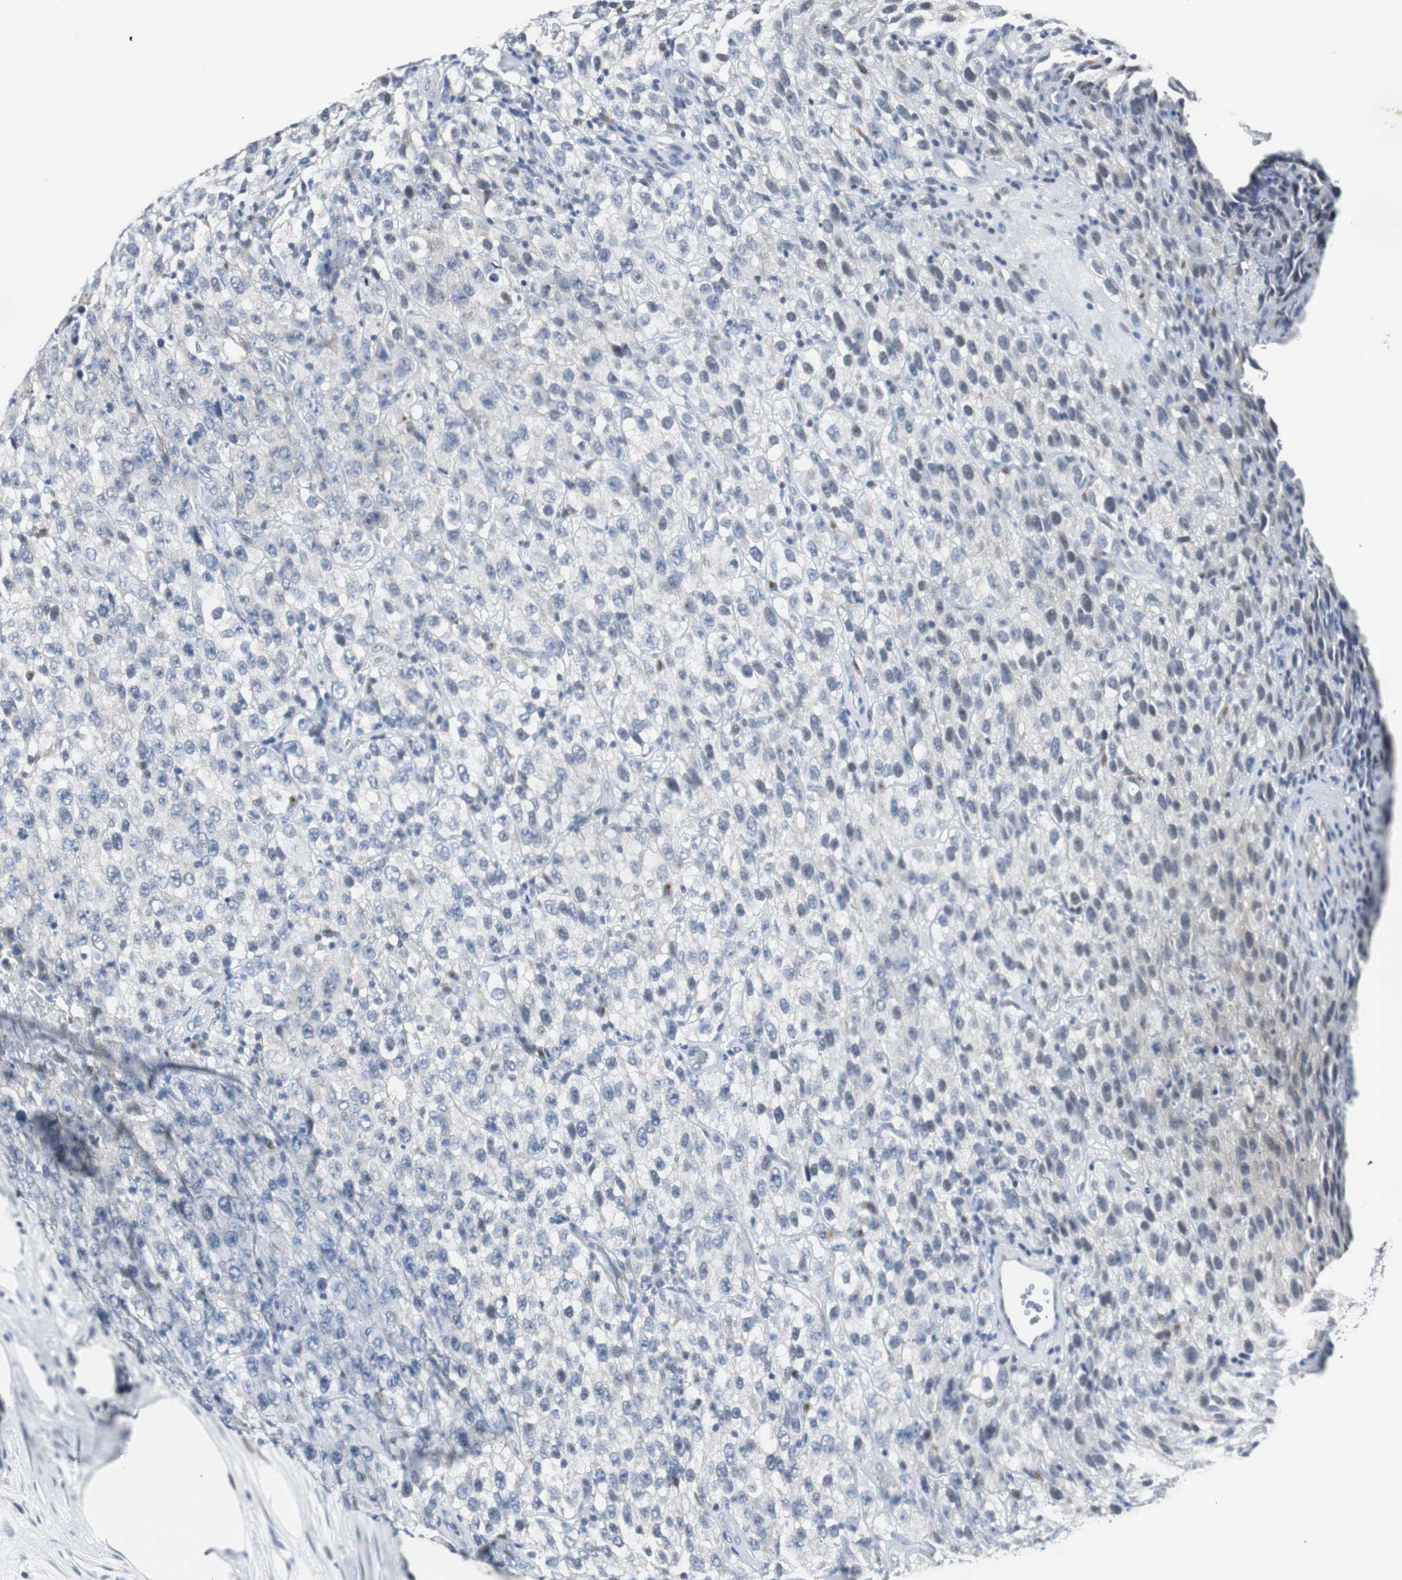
{"staining": {"intensity": "negative", "quantity": "none", "location": "none"}, "tissue": "testis cancer", "cell_type": "Tumor cells", "image_type": "cancer", "snomed": [{"axis": "morphology", "description": "Seminoma, NOS"}, {"axis": "topography", "description": "Testis"}], "caption": "Micrograph shows no significant protein expression in tumor cells of testis cancer.", "gene": "SOX30", "patient": {"sex": "male", "age": 52}}